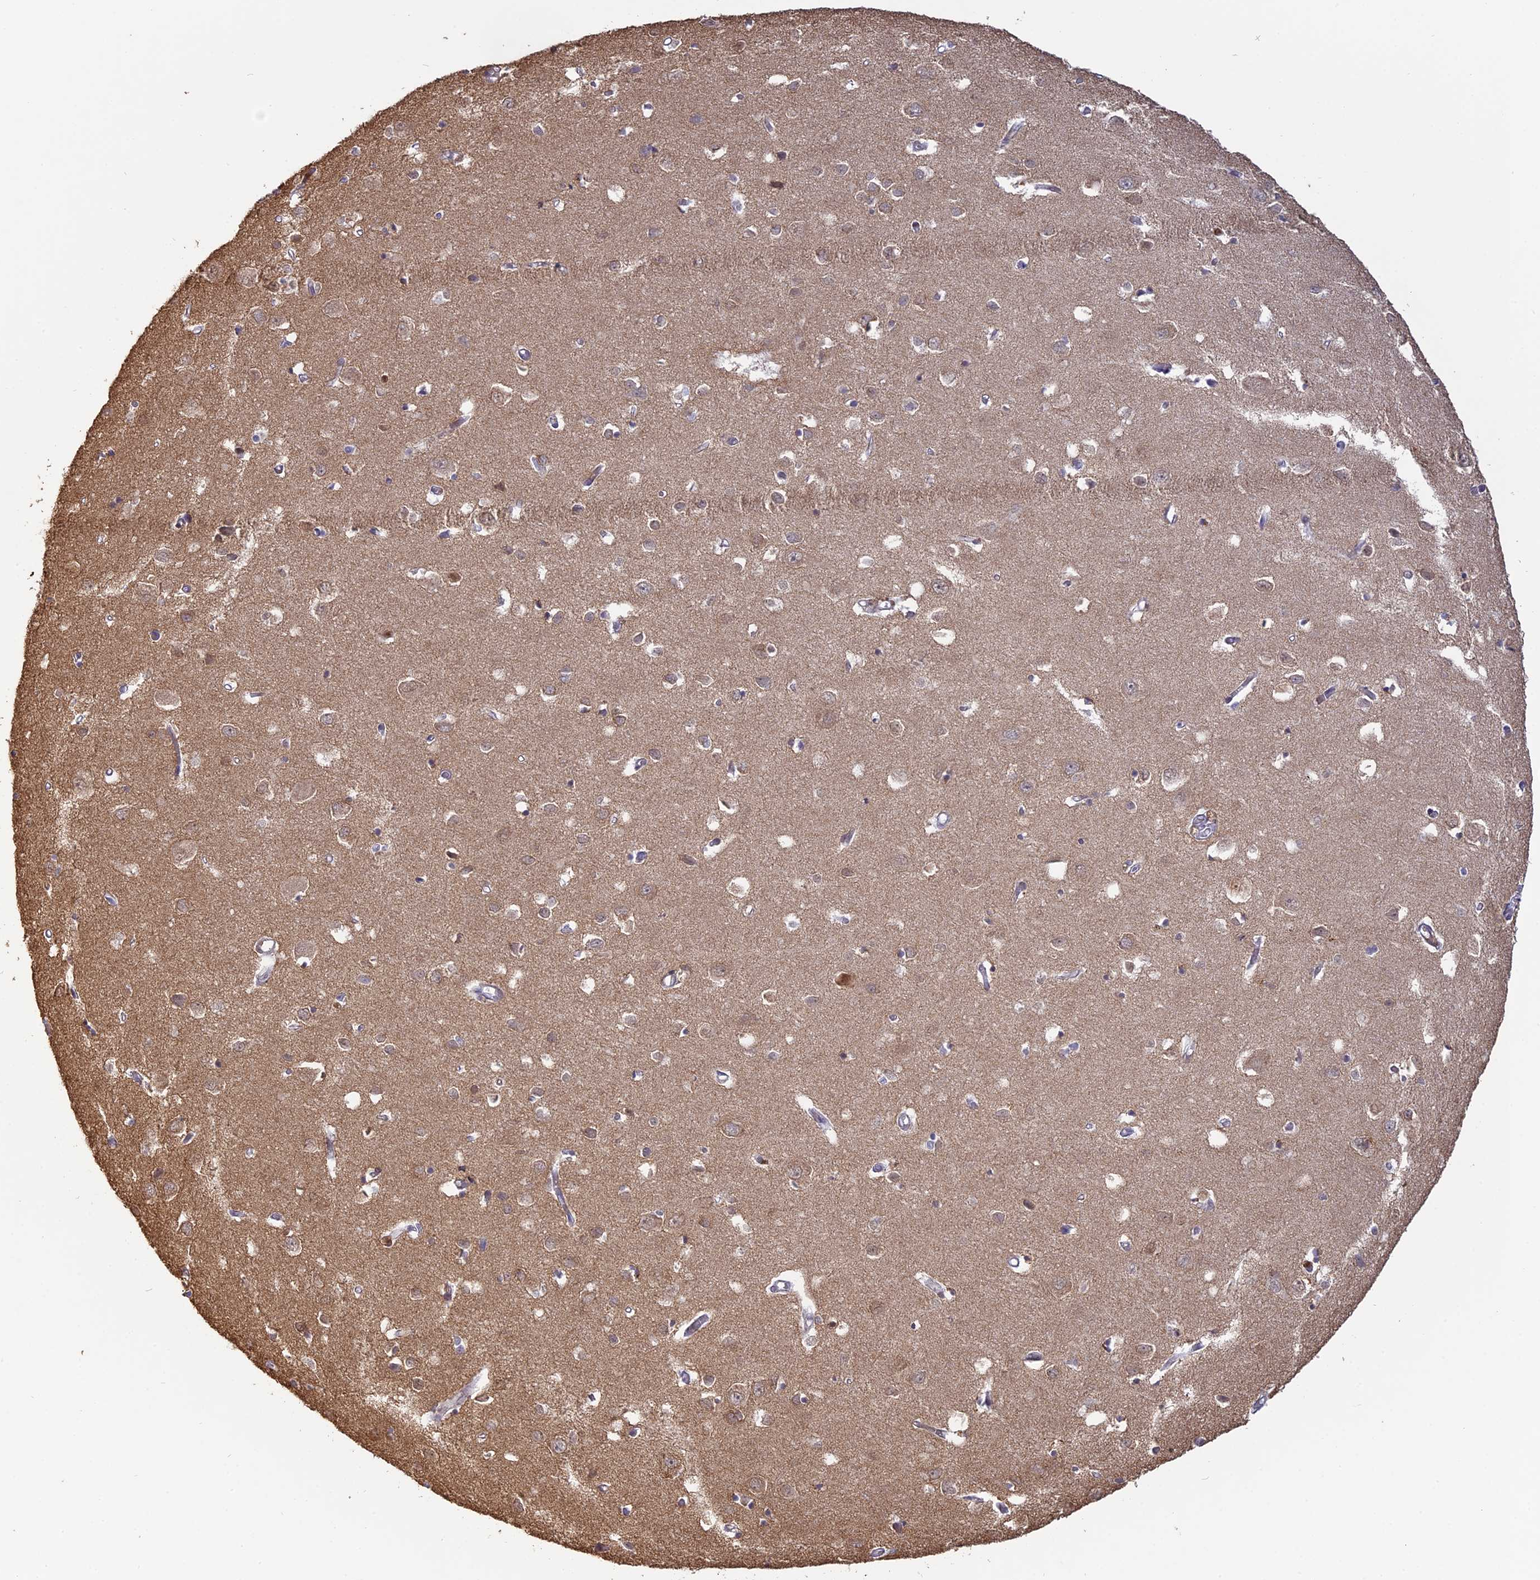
{"staining": {"intensity": "negative", "quantity": "none", "location": "none"}, "tissue": "cerebral cortex", "cell_type": "Endothelial cells", "image_type": "normal", "snomed": [{"axis": "morphology", "description": "Normal tissue, NOS"}, {"axis": "topography", "description": "Cerebral cortex"}], "caption": "IHC micrograph of normal cerebral cortex stained for a protein (brown), which demonstrates no staining in endothelial cells. The staining was performed using DAB (3,3'-diaminobenzidine) to visualize the protein expression in brown, while the nuclei were stained in blue with hematoxylin (Magnification: 20x).", "gene": "APOBR", "patient": {"sex": "female", "age": 64}}